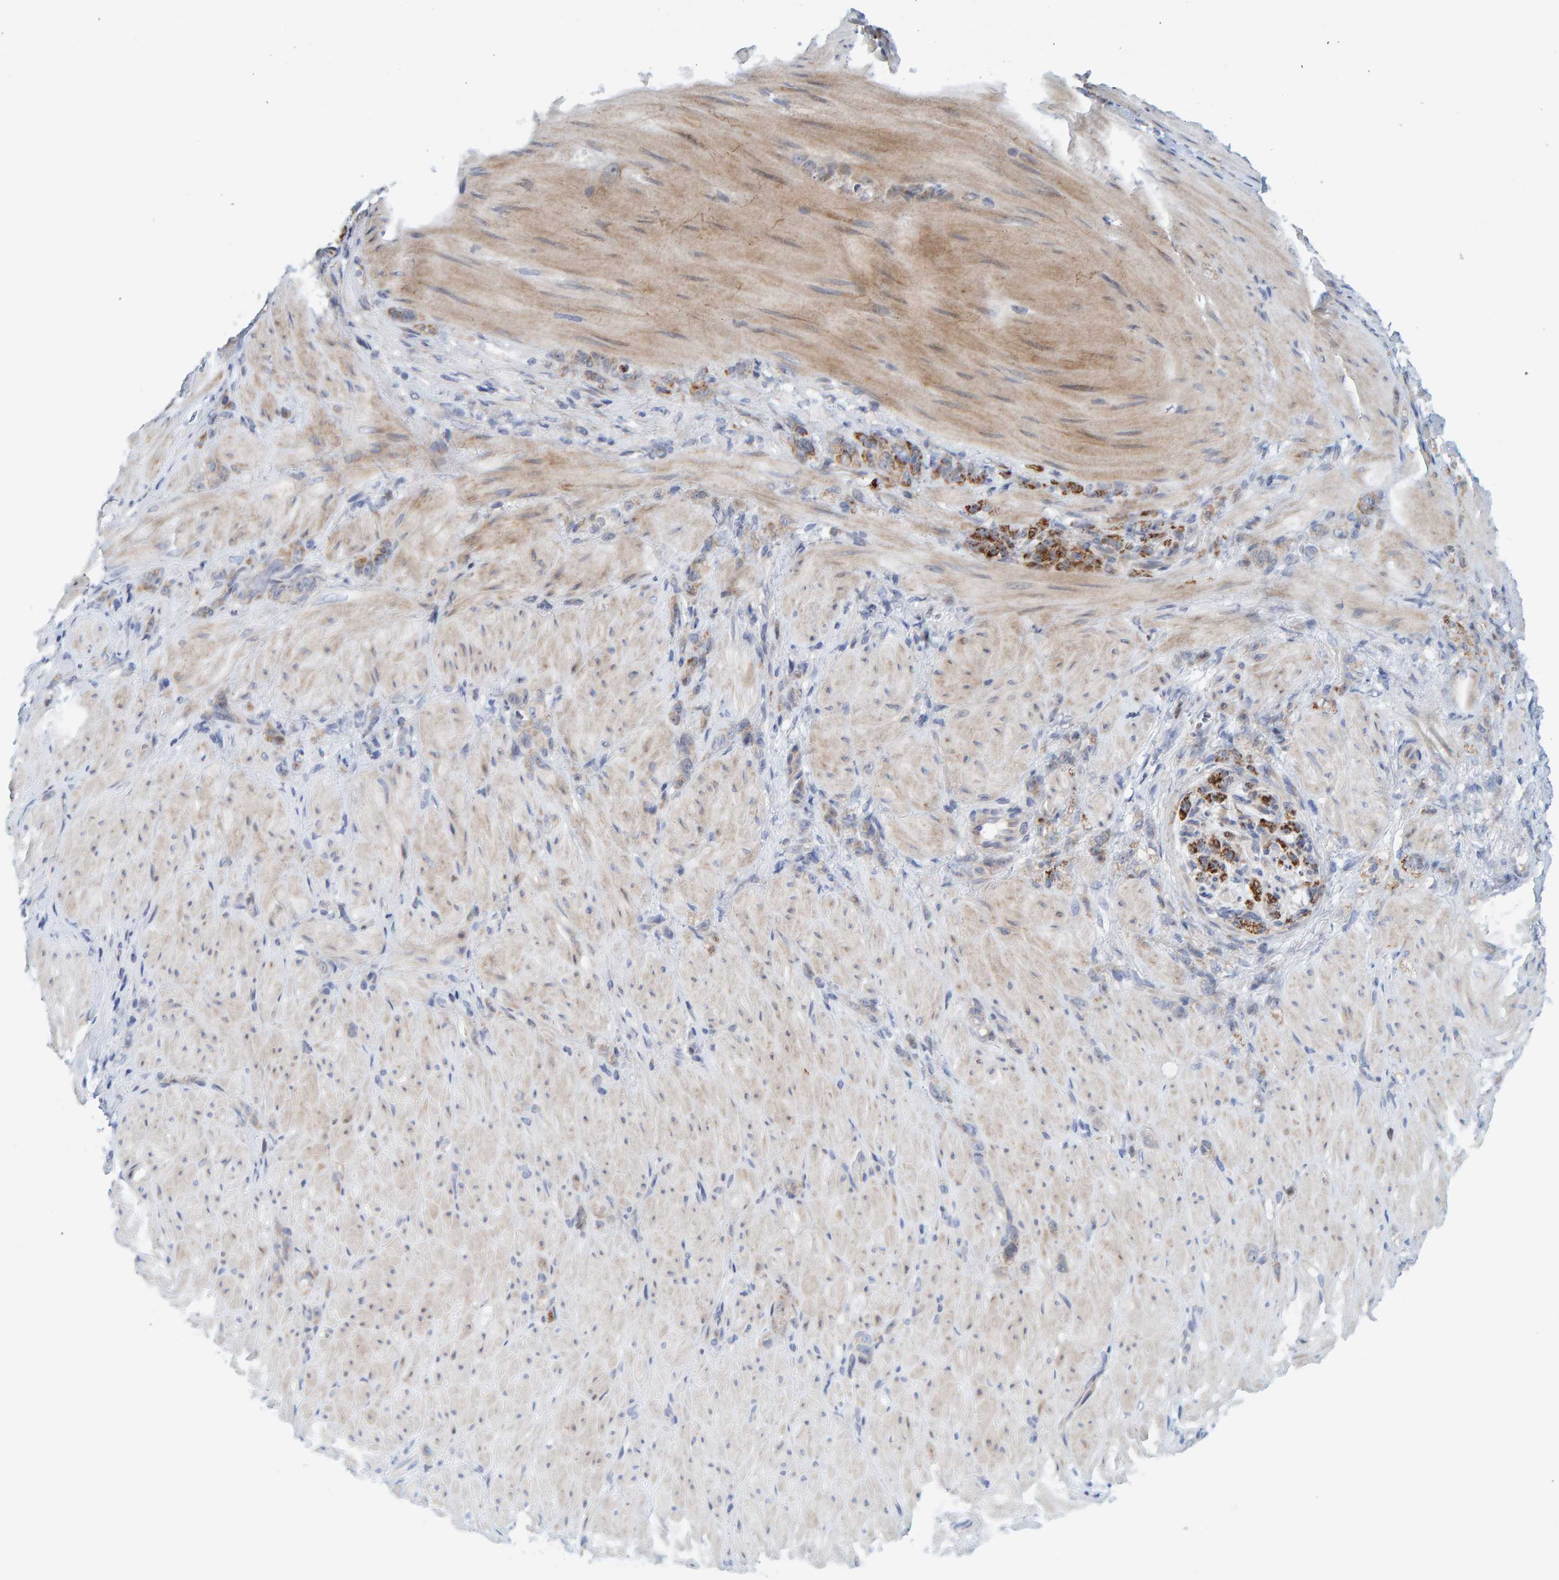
{"staining": {"intensity": "moderate", "quantity": ">75%", "location": "cytoplasmic/membranous"}, "tissue": "stomach cancer", "cell_type": "Tumor cells", "image_type": "cancer", "snomed": [{"axis": "morphology", "description": "Normal tissue, NOS"}, {"axis": "morphology", "description": "Adenocarcinoma, NOS"}, {"axis": "topography", "description": "Stomach"}], "caption": "High-power microscopy captured an IHC histopathology image of stomach cancer, revealing moderate cytoplasmic/membranous positivity in about >75% of tumor cells. (Stains: DAB in brown, nuclei in blue, Microscopy: brightfield microscopy at high magnification).", "gene": "ZC3H3", "patient": {"sex": "male", "age": 82}}